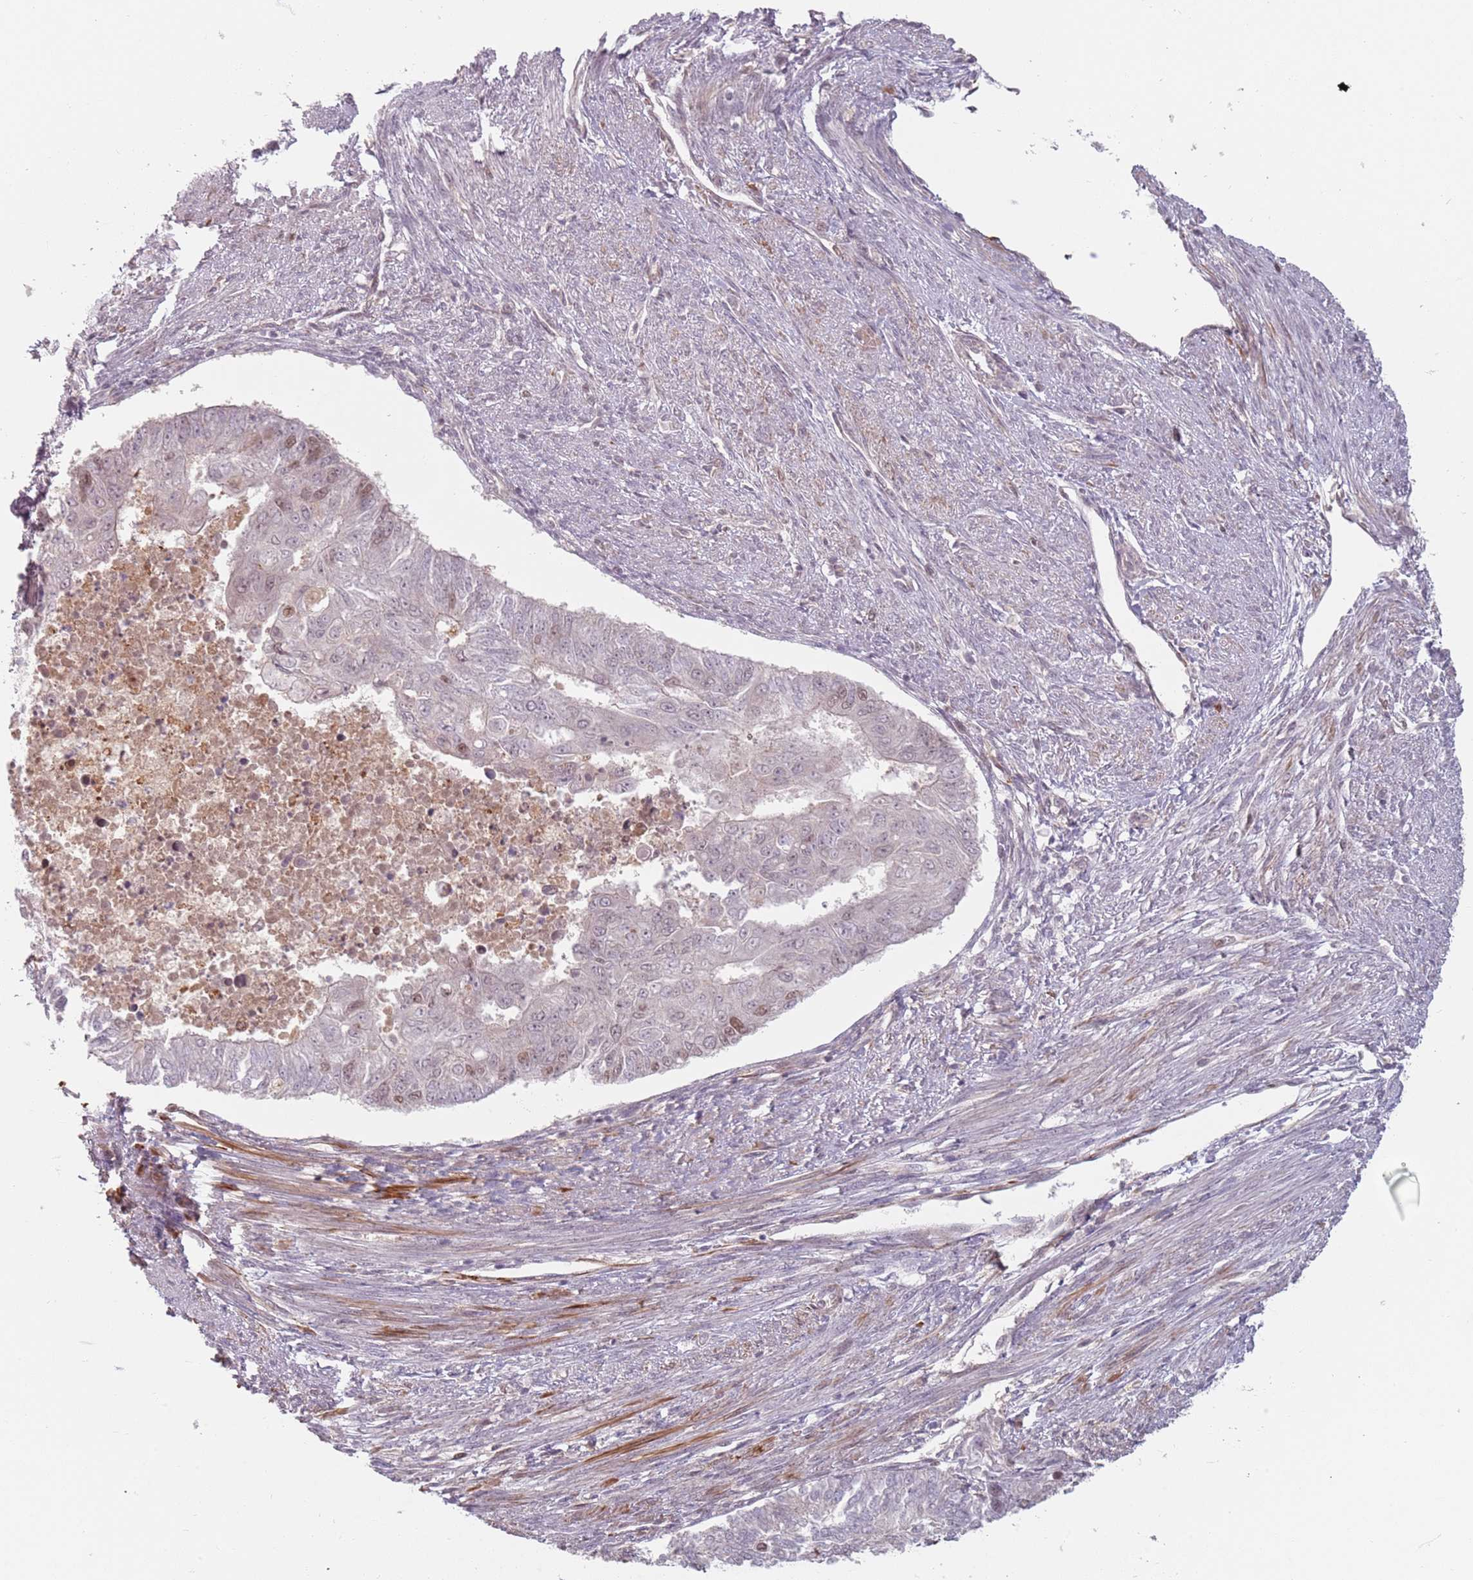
{"staining": {"intensity": "negative", "quantity": "none", "location": "none"}, "tissue": "endometrial cancer", "cell_type": "Tumor cells", "image_type": "cancer", "snomed": [{"axis": "morphology", "description": "Adenocarcinoma, NOS"}, {"axis": "topography", "description": "Endometrium"}], "caption": "A micrograph of human endometrial cancer is negative for staining in tumor cells.", "gene": "NUP50", "patient": {"sex": "female", "age": 32}}